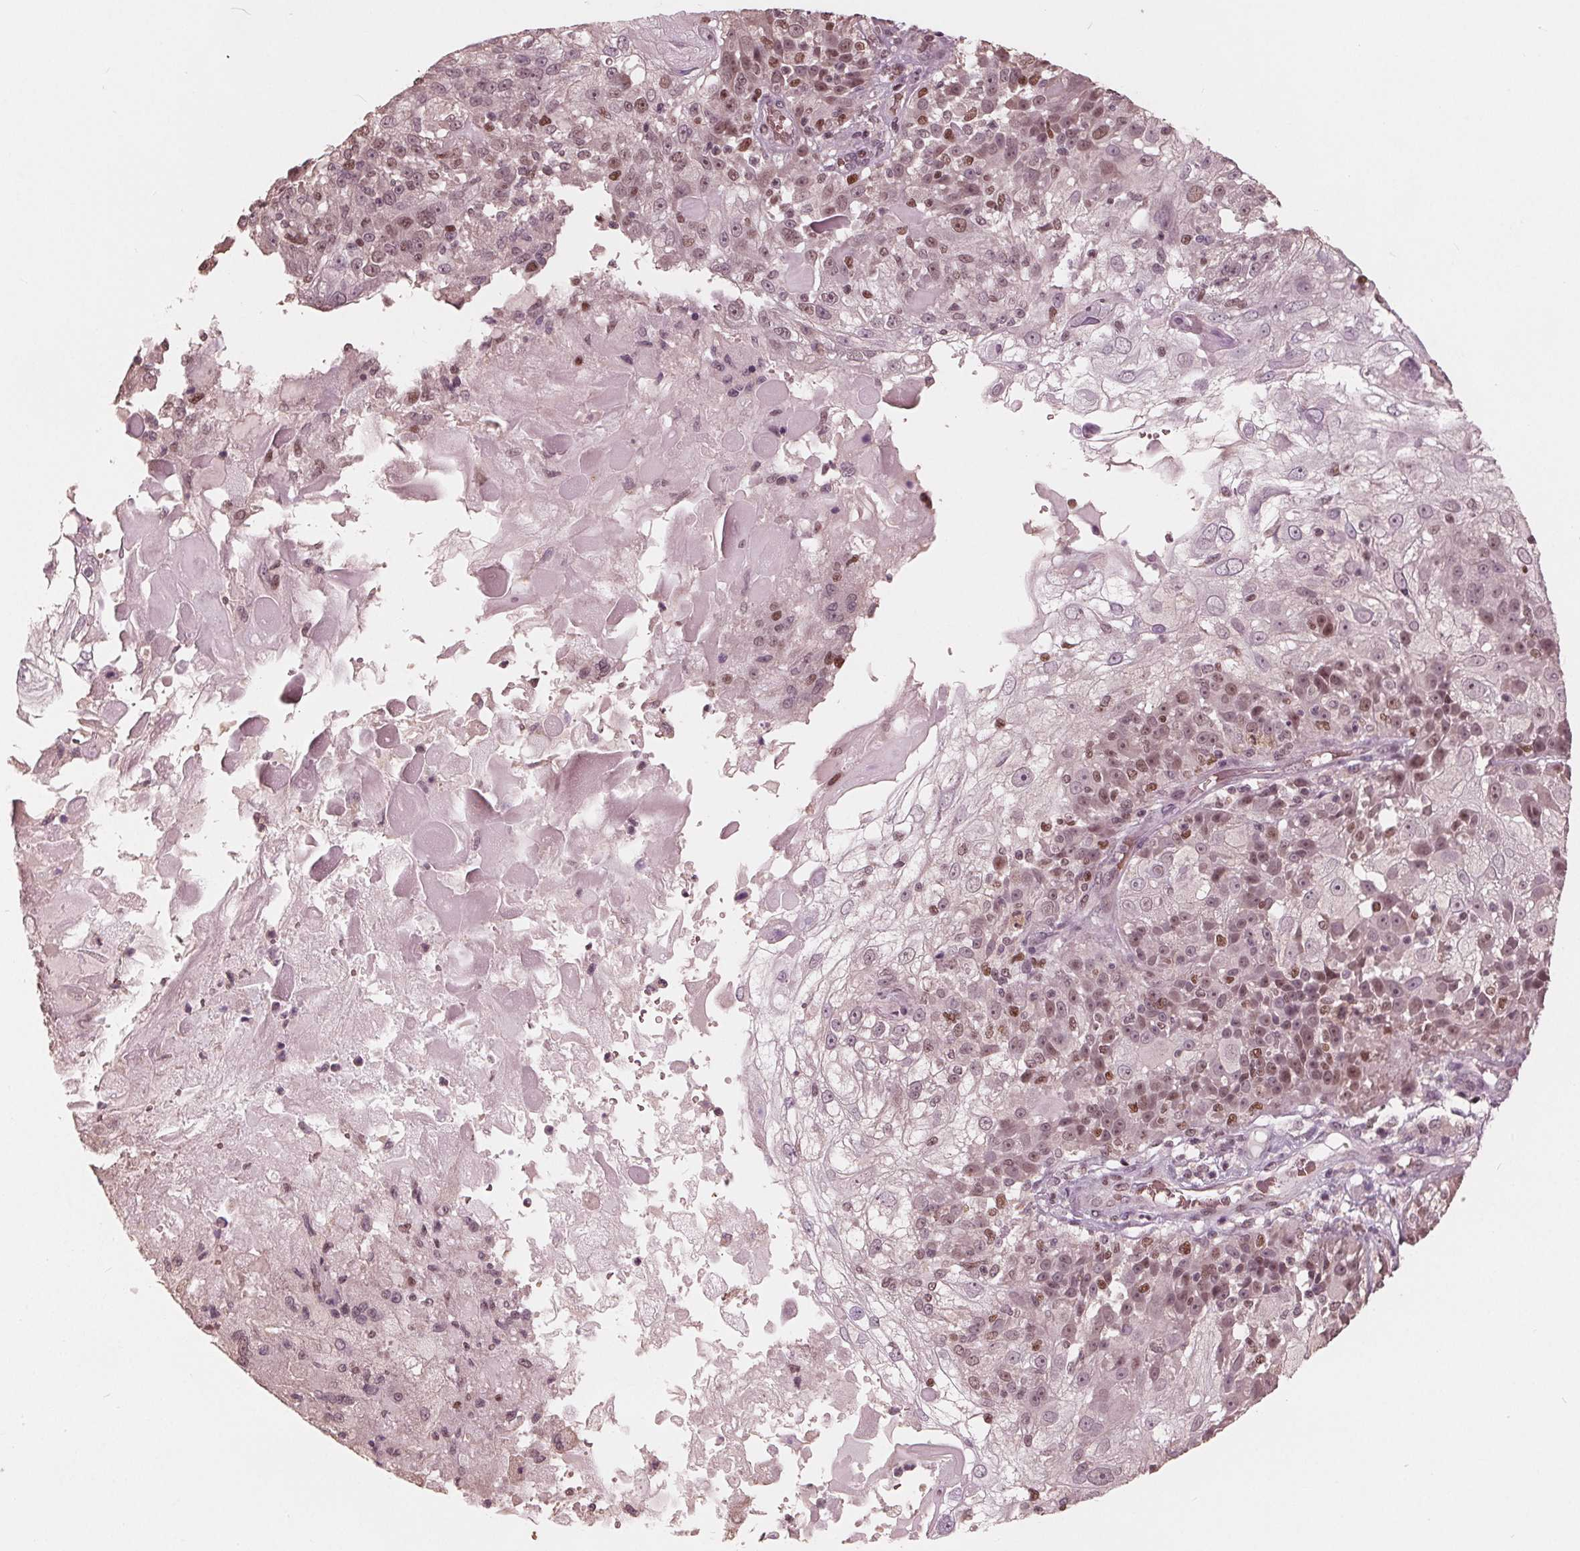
{"staining": {"intensity": "moderate", "quantity": "<25%", "location": "nuclear"}, "tissue": "skin cancer", "cell_type": "Tumor cells", "image_type": "cancer", "snomed": [{"axis": "morphology", "description": "Normal tissue, NOS"}, {"axis": "morphology", "description": "Squamous cell carcinoma, NOS"}, {"axis": "topography", "description": "Skin"}], "caption": "This is a histology image of immunohistochemistry (IHC) staining of skin cancer (squamous cell carcinoma), which shows moderate positivity in the nuclear of tumor cells.", "gene": "HIRIP3", "patient": {"sex": "female", "age": 83}}